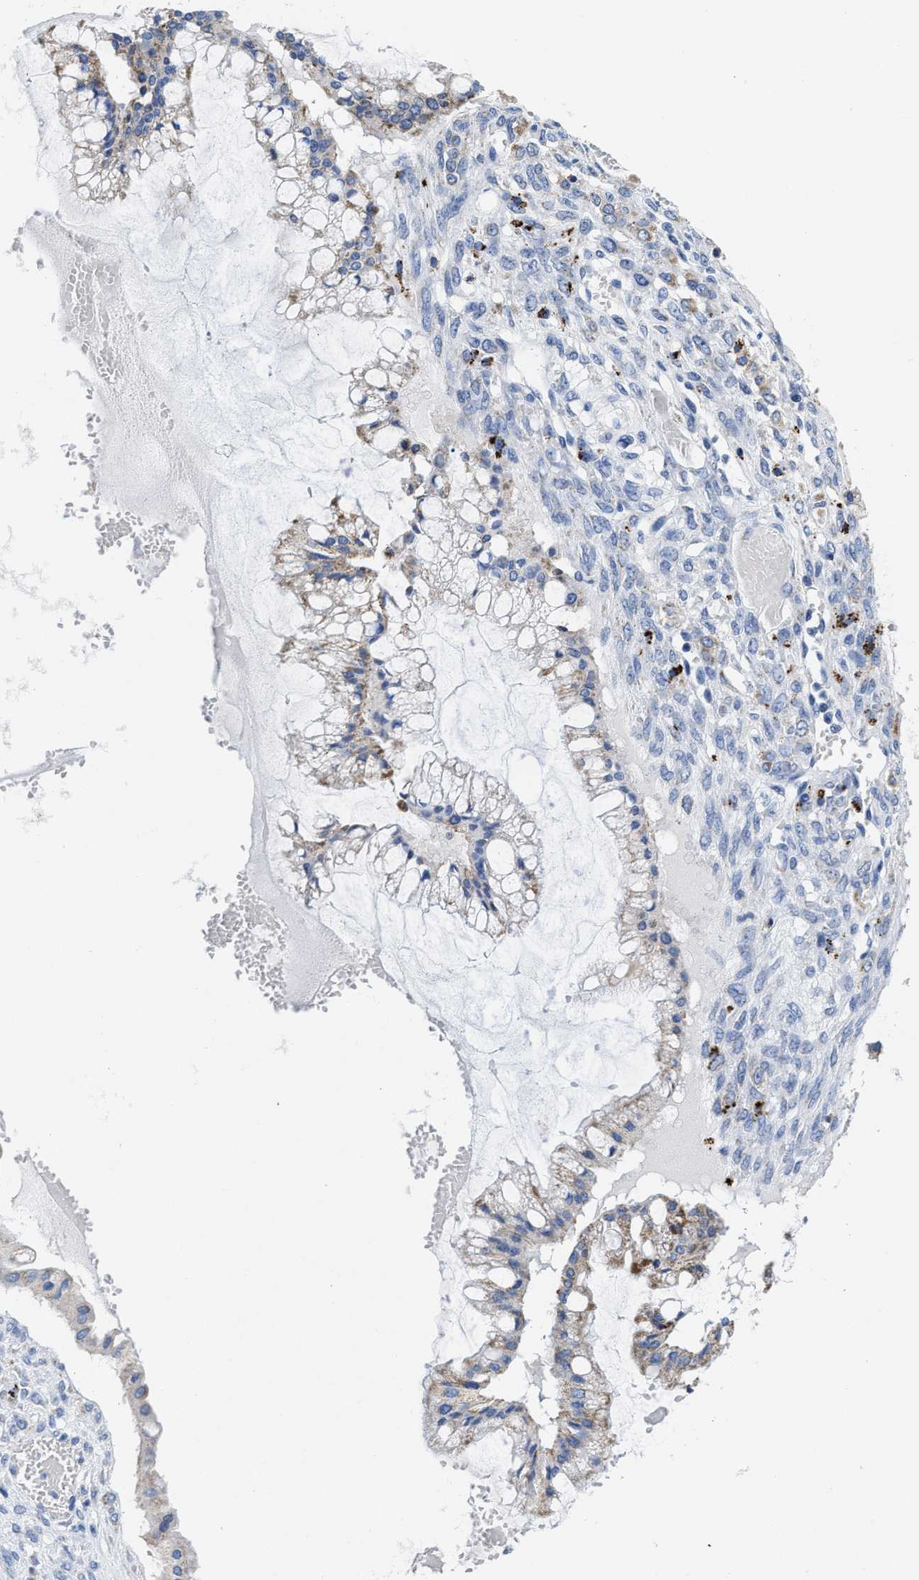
{"staining": {"intensity": "weak", "quantity": "25%-75%", "location": "cytoplasmic/membranous"}, "tissue": "ovarian cancer", "cell_type": "Tumor cells", "image_type": "cancer", "snomed": [{"axis": "morphology", "description": "Cystadenocarcinoma, mucinous, NOS"}, {"axis": "topography", "description": "Ovary"}], "caption": "IHC staining of ovarian cancer, which exhibits low levels of weak cytoplasmic/membranous positivity in about 25%-75% of tumor cells indicating weak cytoplasmic/membranous protein staining. The staining was performed using DAB (3,3'-diaminobenzidine) (brown) for protein detection and nuclei were counterstained in hematoxylin (blue).", "gene": "TBRG4", "patient": {"sex": "female", "age": 73}}